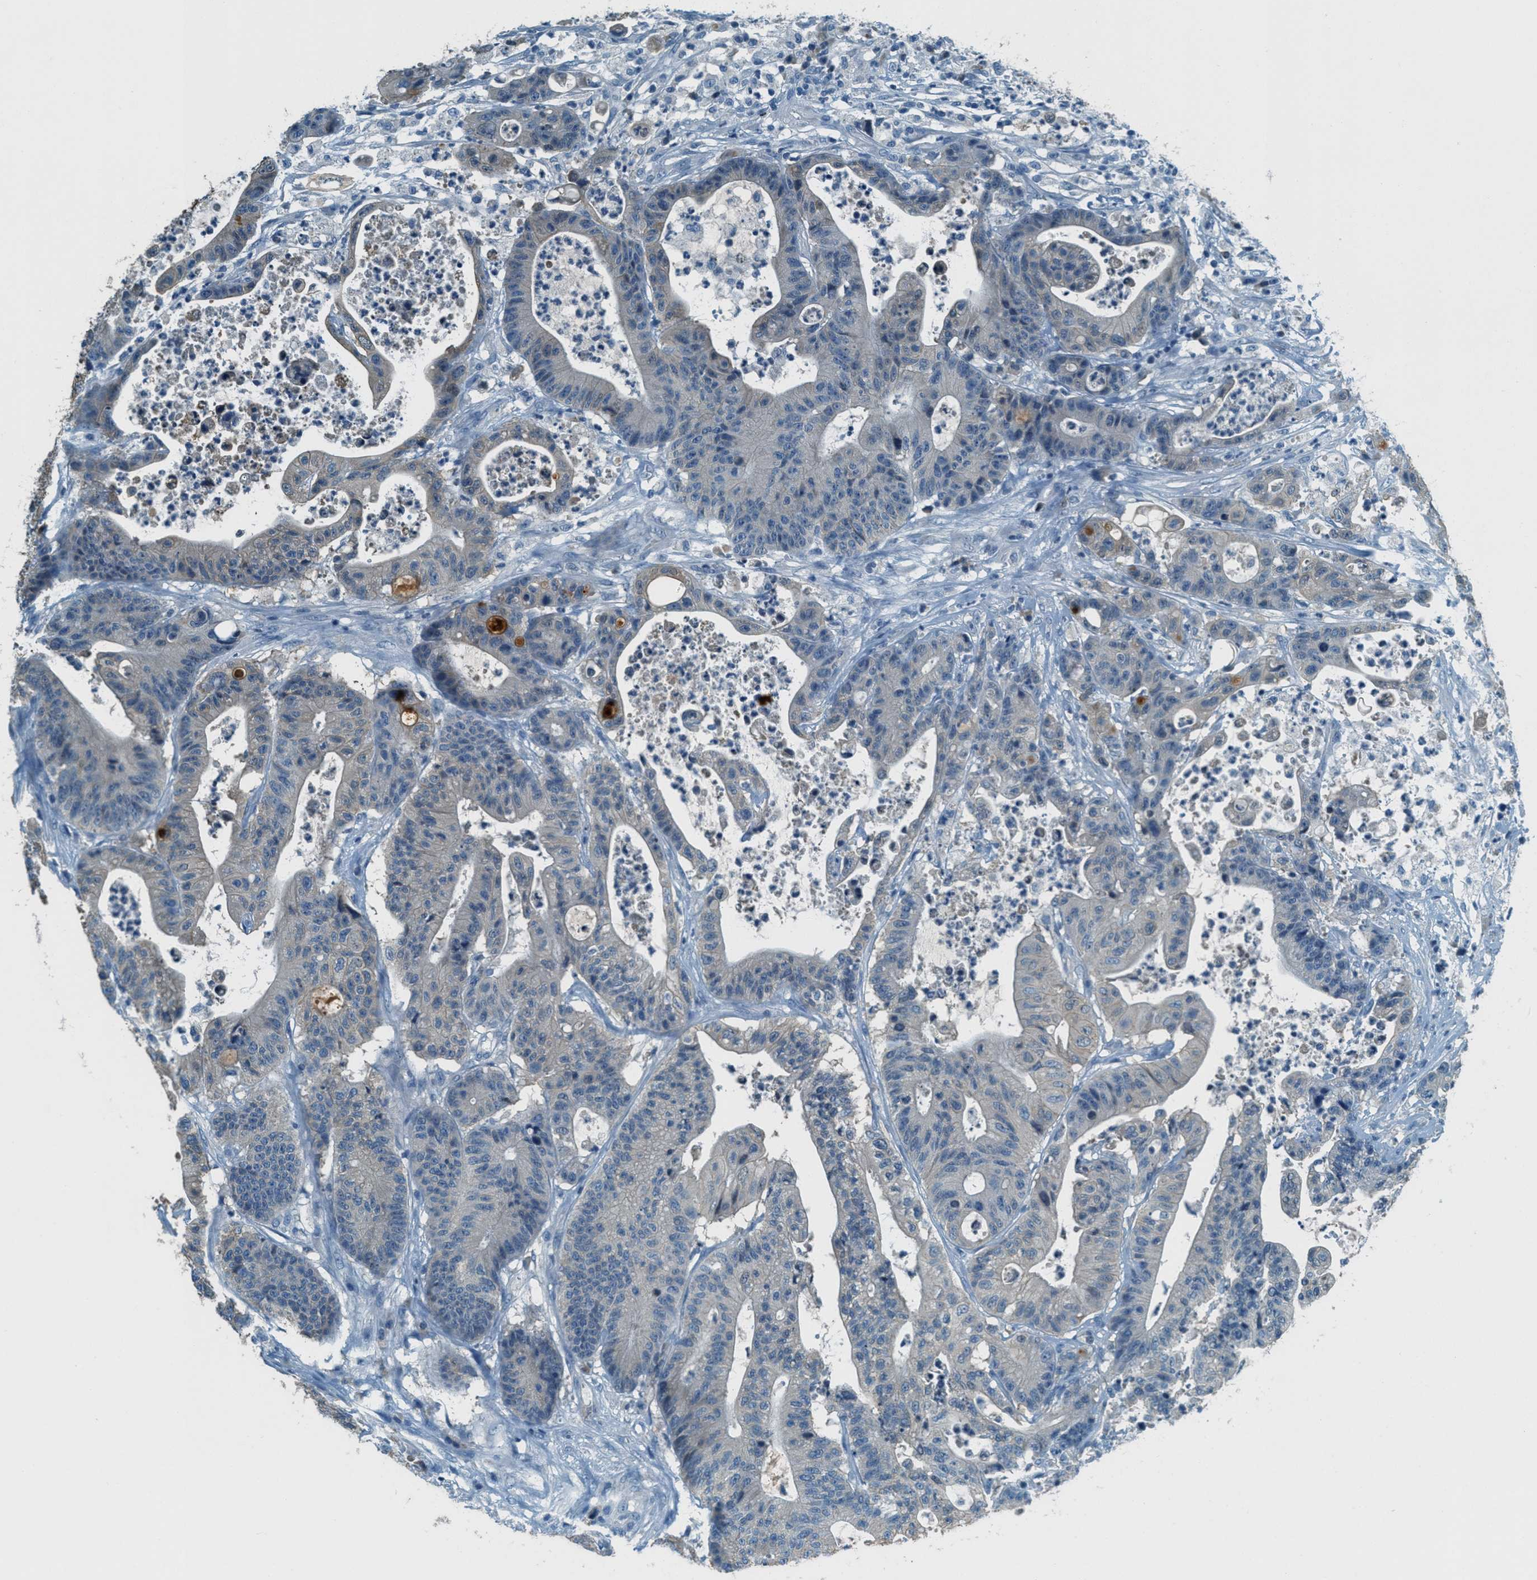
{"staining": {"intensity": "negative", "quantity": "none", "location": "none"}, "tissue": "colorectal cancer", "cell_type": "Tumor cells", "image_type": "cancer", "snomed": [{"axis": "morphology", "description": "Adenocarcinoma, NOS"}, {"axis": "topography", "description": "Colon"}], "caption": "Immunohistochemistry photomicrograph of human colorectal cancer (adenocarcinoma) stained for a protein (brown), which reveals no positivity in tumor cells.", "gene": "MSLN", "patient": {"sex": "female", "age": 84}}